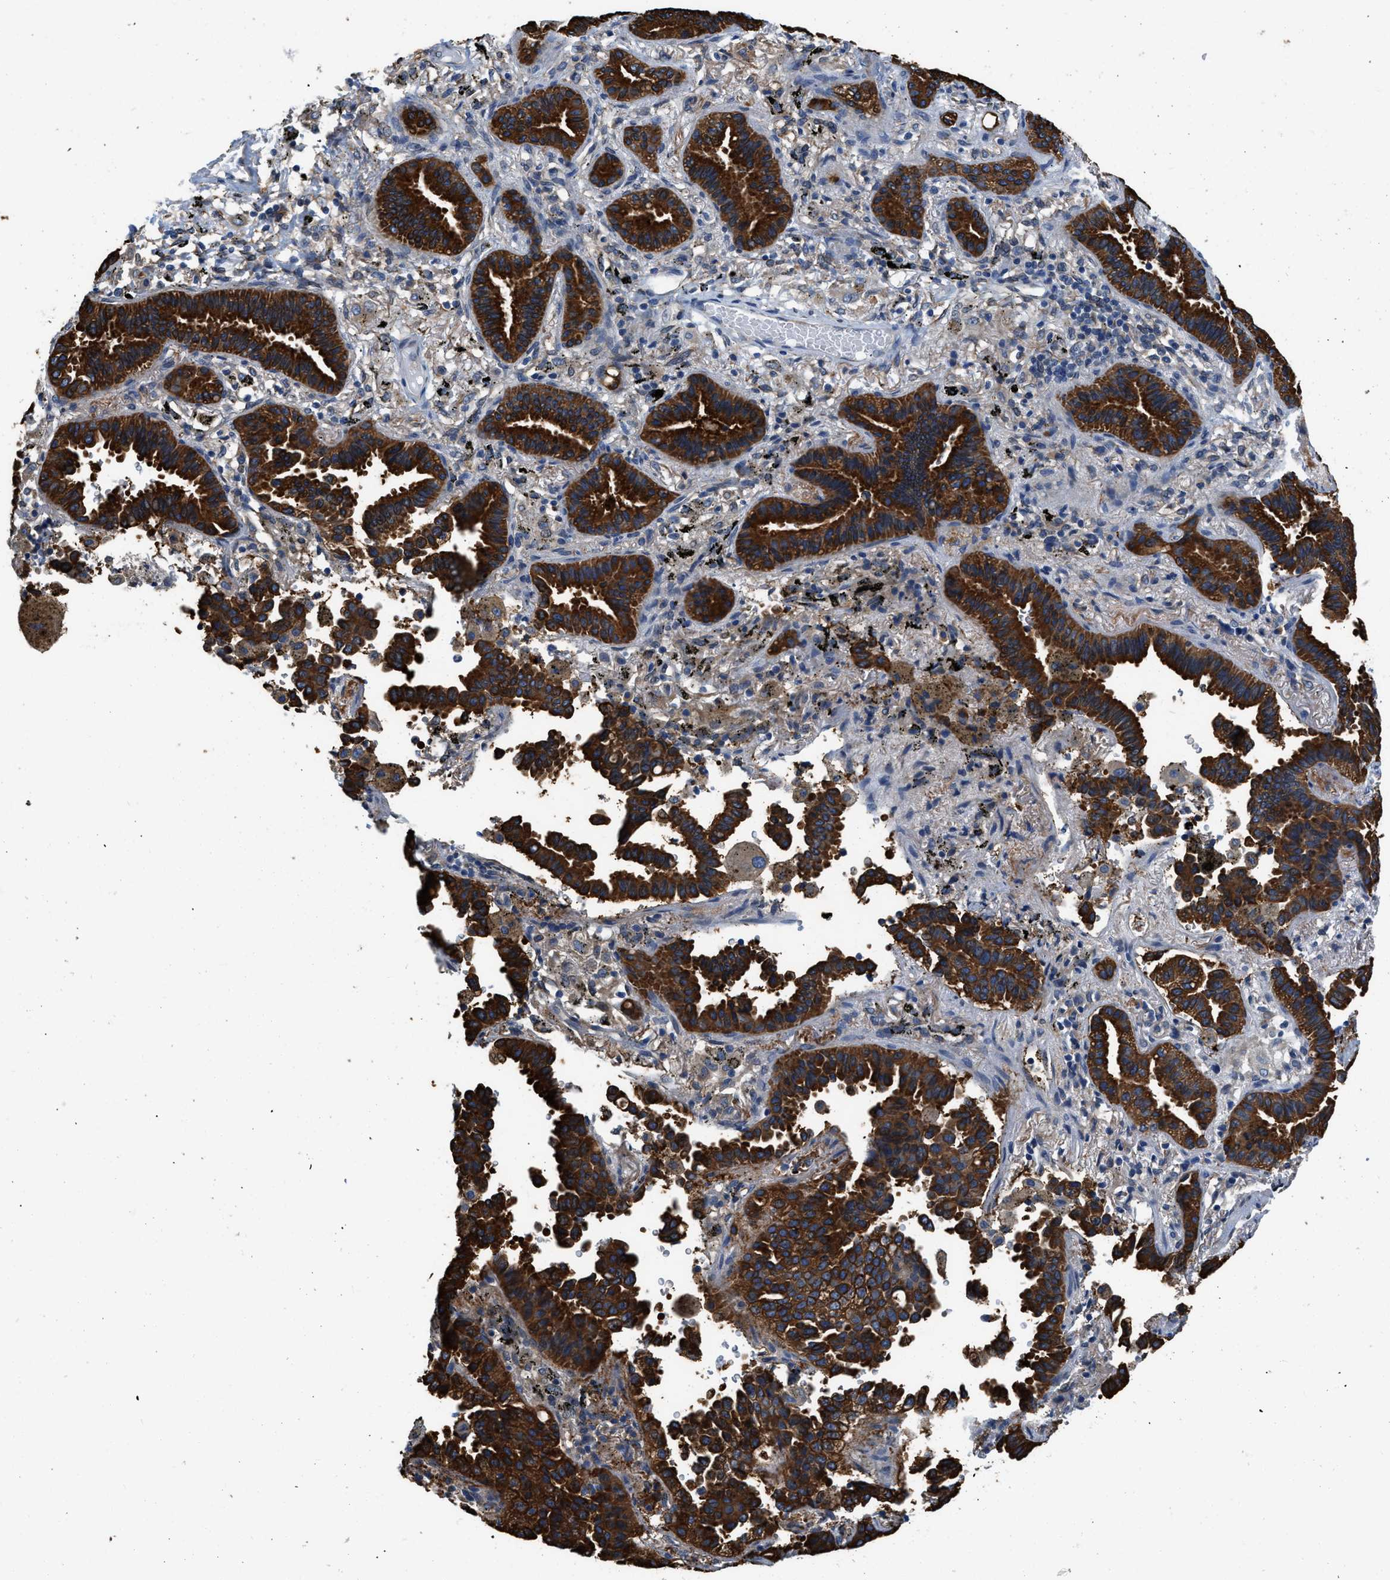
{"staining": {"intensity": "strong", "quantity": ">75%", "location": "cytoplasmic/membranous"}, "tissue": "lung cancer", "cell_type": "Tumor cells", "image_type": "cancer", "snomed": [{"axis": "morphology", "description": "Normal tissue, NOS"}, {"axis": "morphology", "description": "Adenocarcinoma, NOS"}, {"axis": "topography", "description": "Lung"}], "caption": "Immunohistochemistry (IHC) staining of lung adenocarcinoma, which exhibits high levels of strong cytoplasmic/membranous staining in approximately >75% of tumor cells indicating strong cytoplasmic/membranous protein staining. The staining was performed using DAB (brown) for protein detection and nuclei were counterstained in hematoxylin (blue).", "gene": "ARL6IP5", "patient": {"sex": "male", "age": 59}}